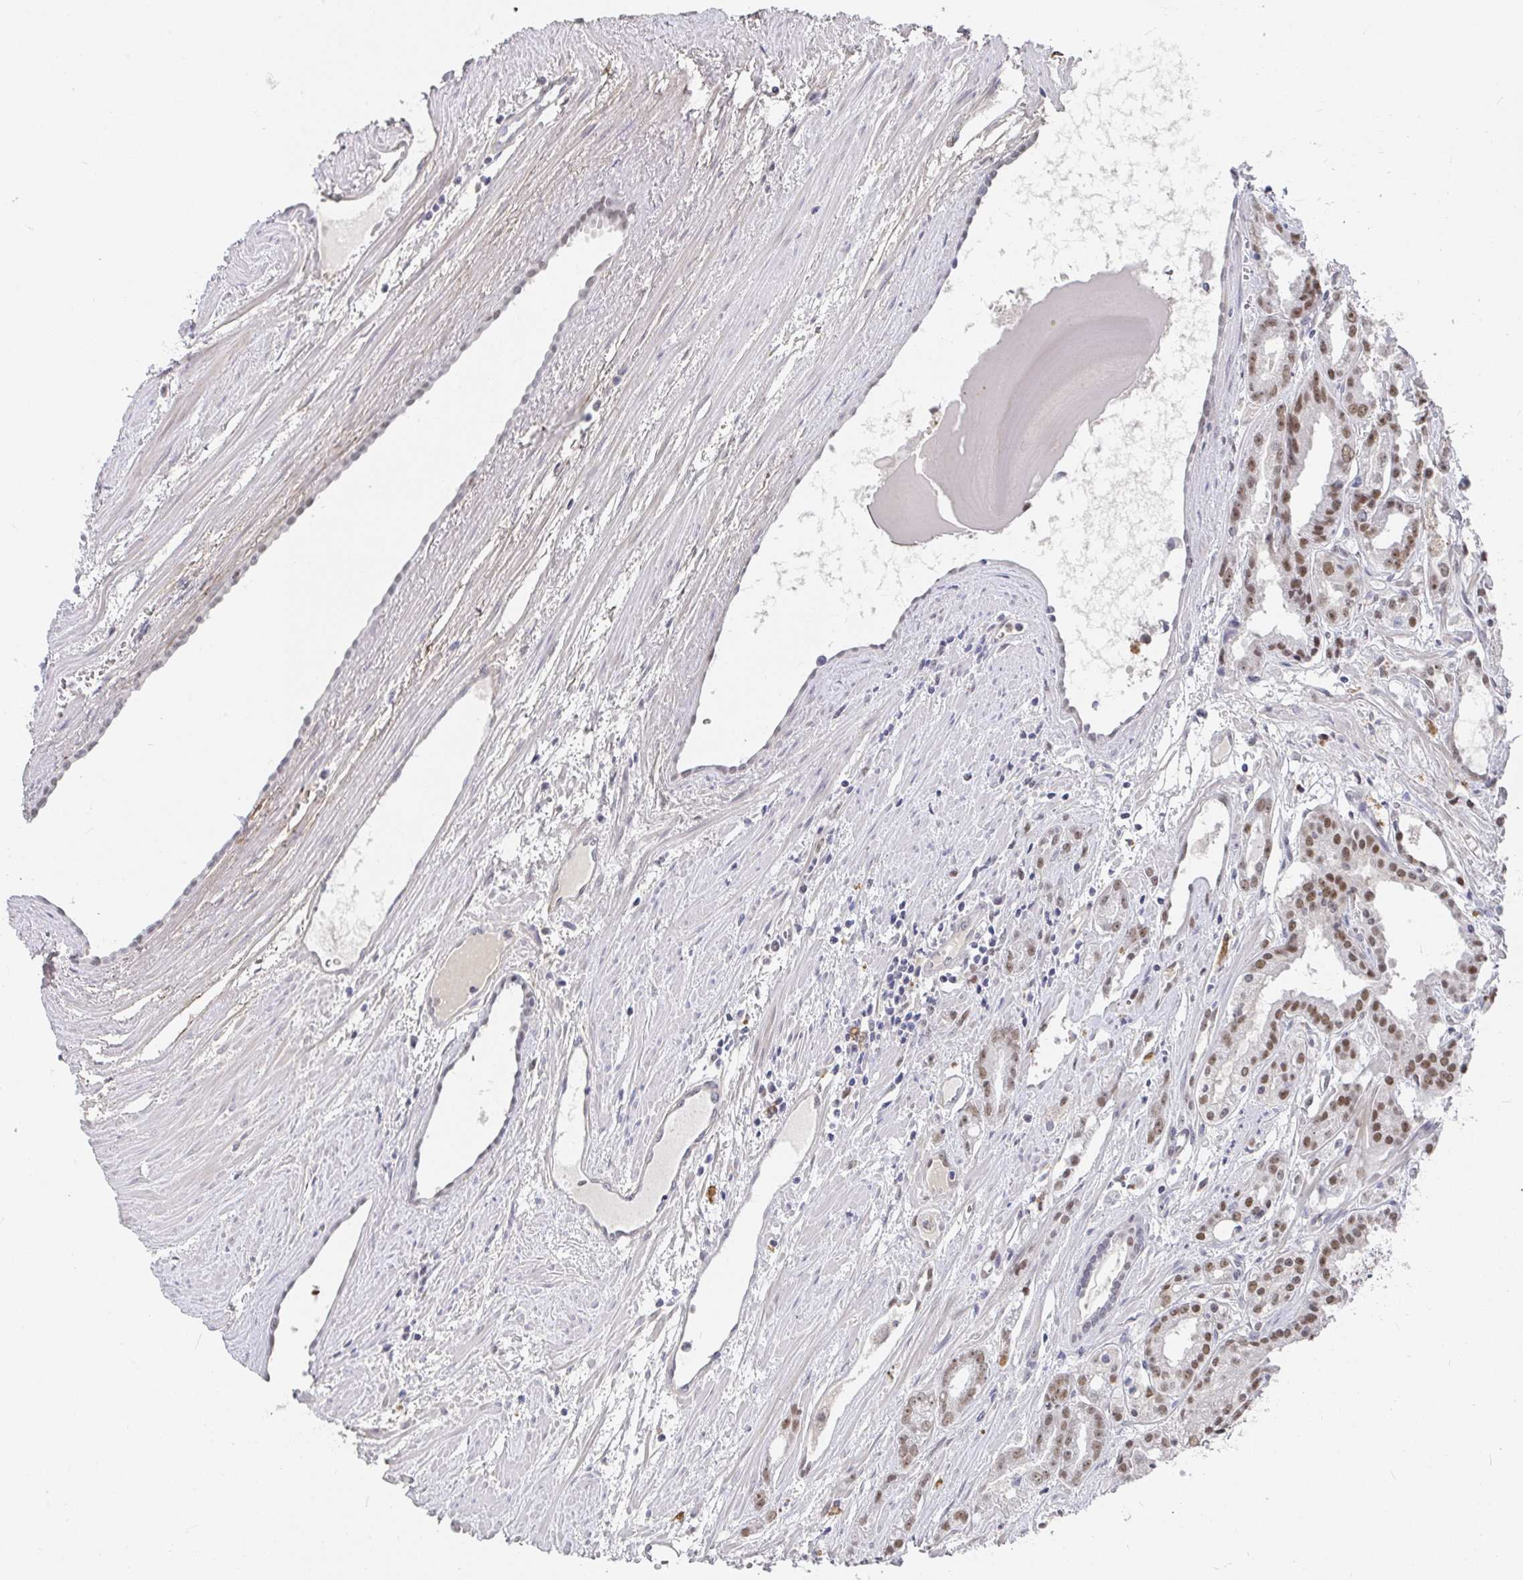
{"staining": {"intensity": "moderate", "quantity": ">75%", "location": "nuclear"}, "tissue": "prostate cancer", "cell_type": "Tumor cells", "image_type": "cancer", "snomed": [{"axis": "morphology", "description": "Adenocarcinoma, High grade"}, {"axis": "topography", "description": "Prostate"}], "caption": "Immunohistochemistry image of adenocarcinoma (high-grade) (prostate) stained for a protein (brown), which displays medium levels of moderate nuclear expression in approximately >75% of tumor cells.", "gene": "RCOR1", "patient": {"sex": "male", "age": 68}}